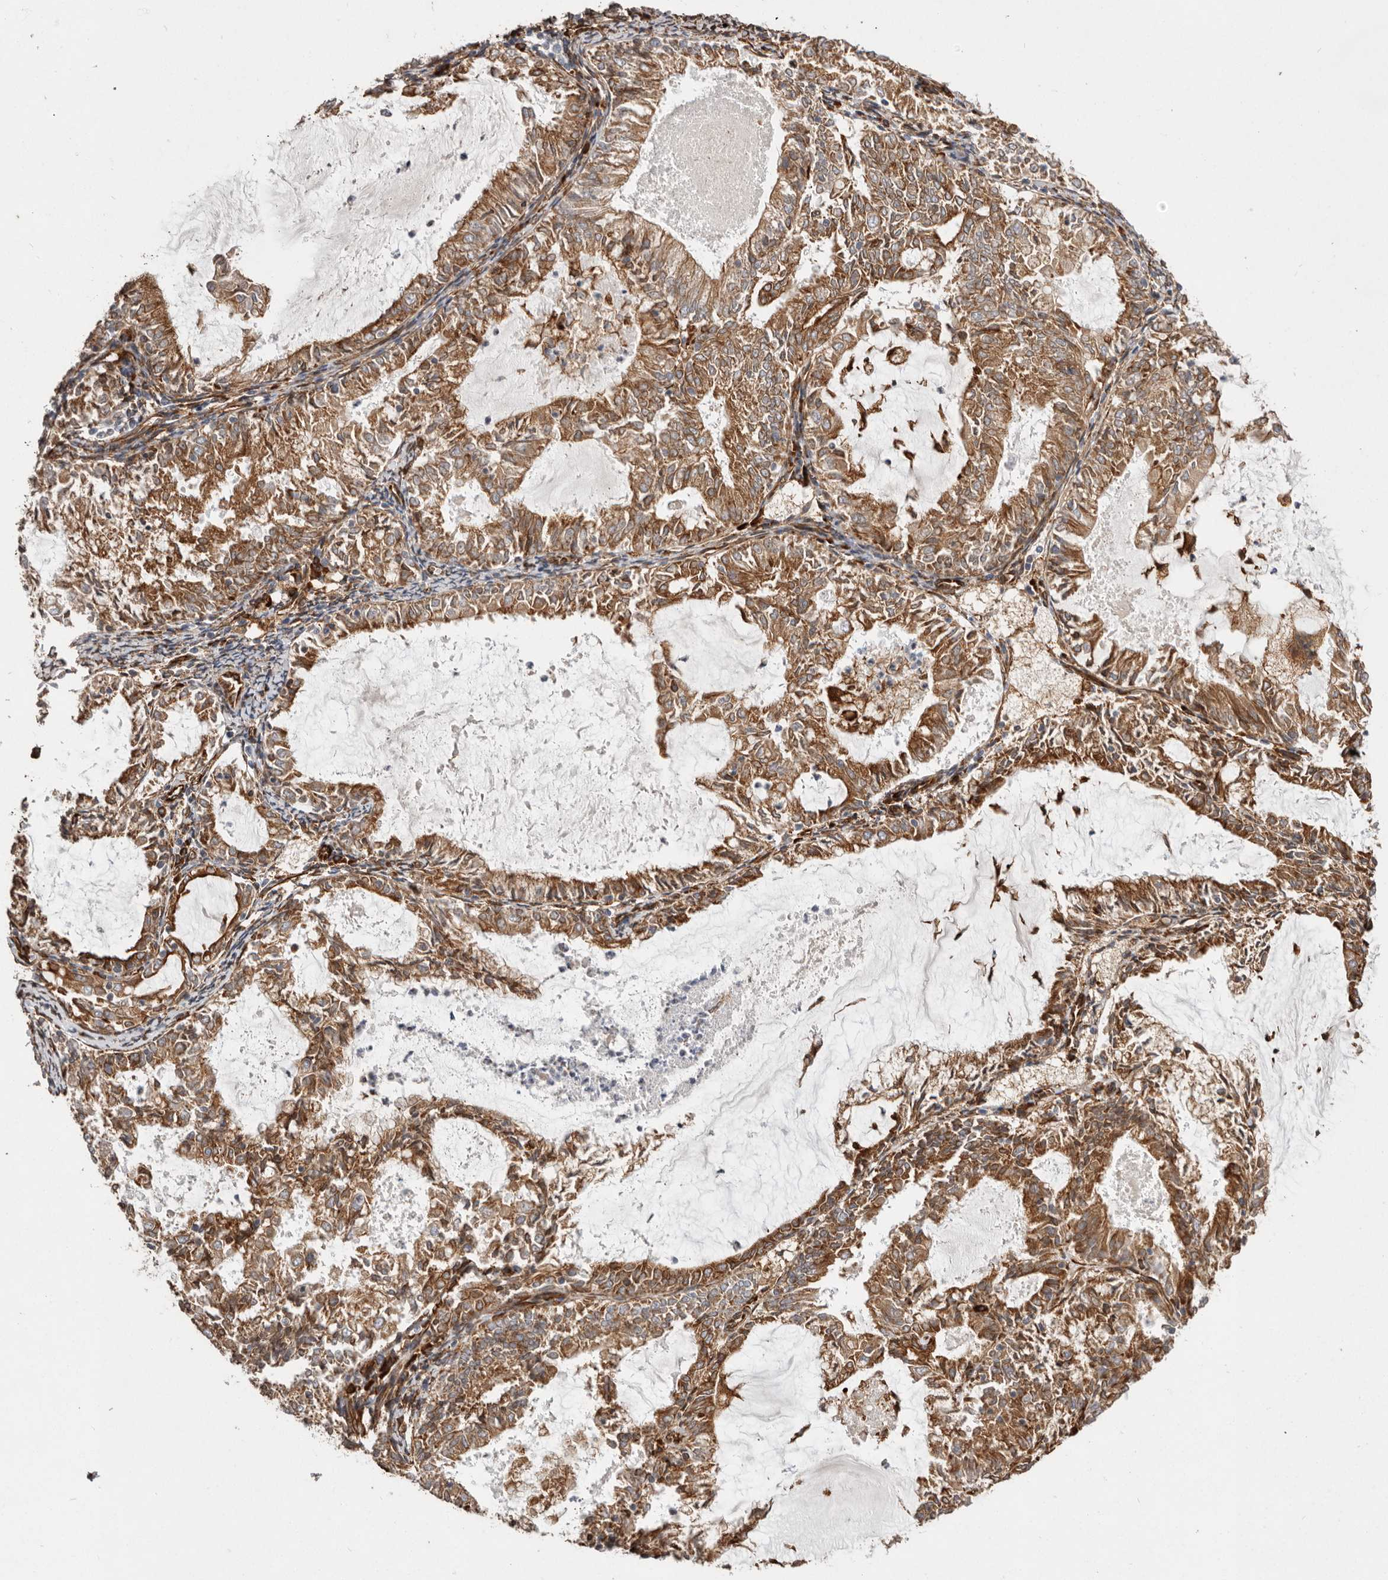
{"staining": {"intensity": "moderate", "quantity": ">75%", "location": "cytoplasmic/membranous"}, "tissue": "endometrial cancer", "cell_type": "Tumor cells", "image_type": "cancer", "snomed": [{"axis": "morphology", "description": "Adenocarcinoma, NOS"}, {"axis": "topography", "description": "Endometrium"}], "caption": "IHC of human adenocarcinoma (endometrial) reveals medium levels of moderate cytoplasmic/membranous expression in approximately >75% of tumor cells.", "gene": "WDTC1", "patient": {"sex": "female", "age": 57}}